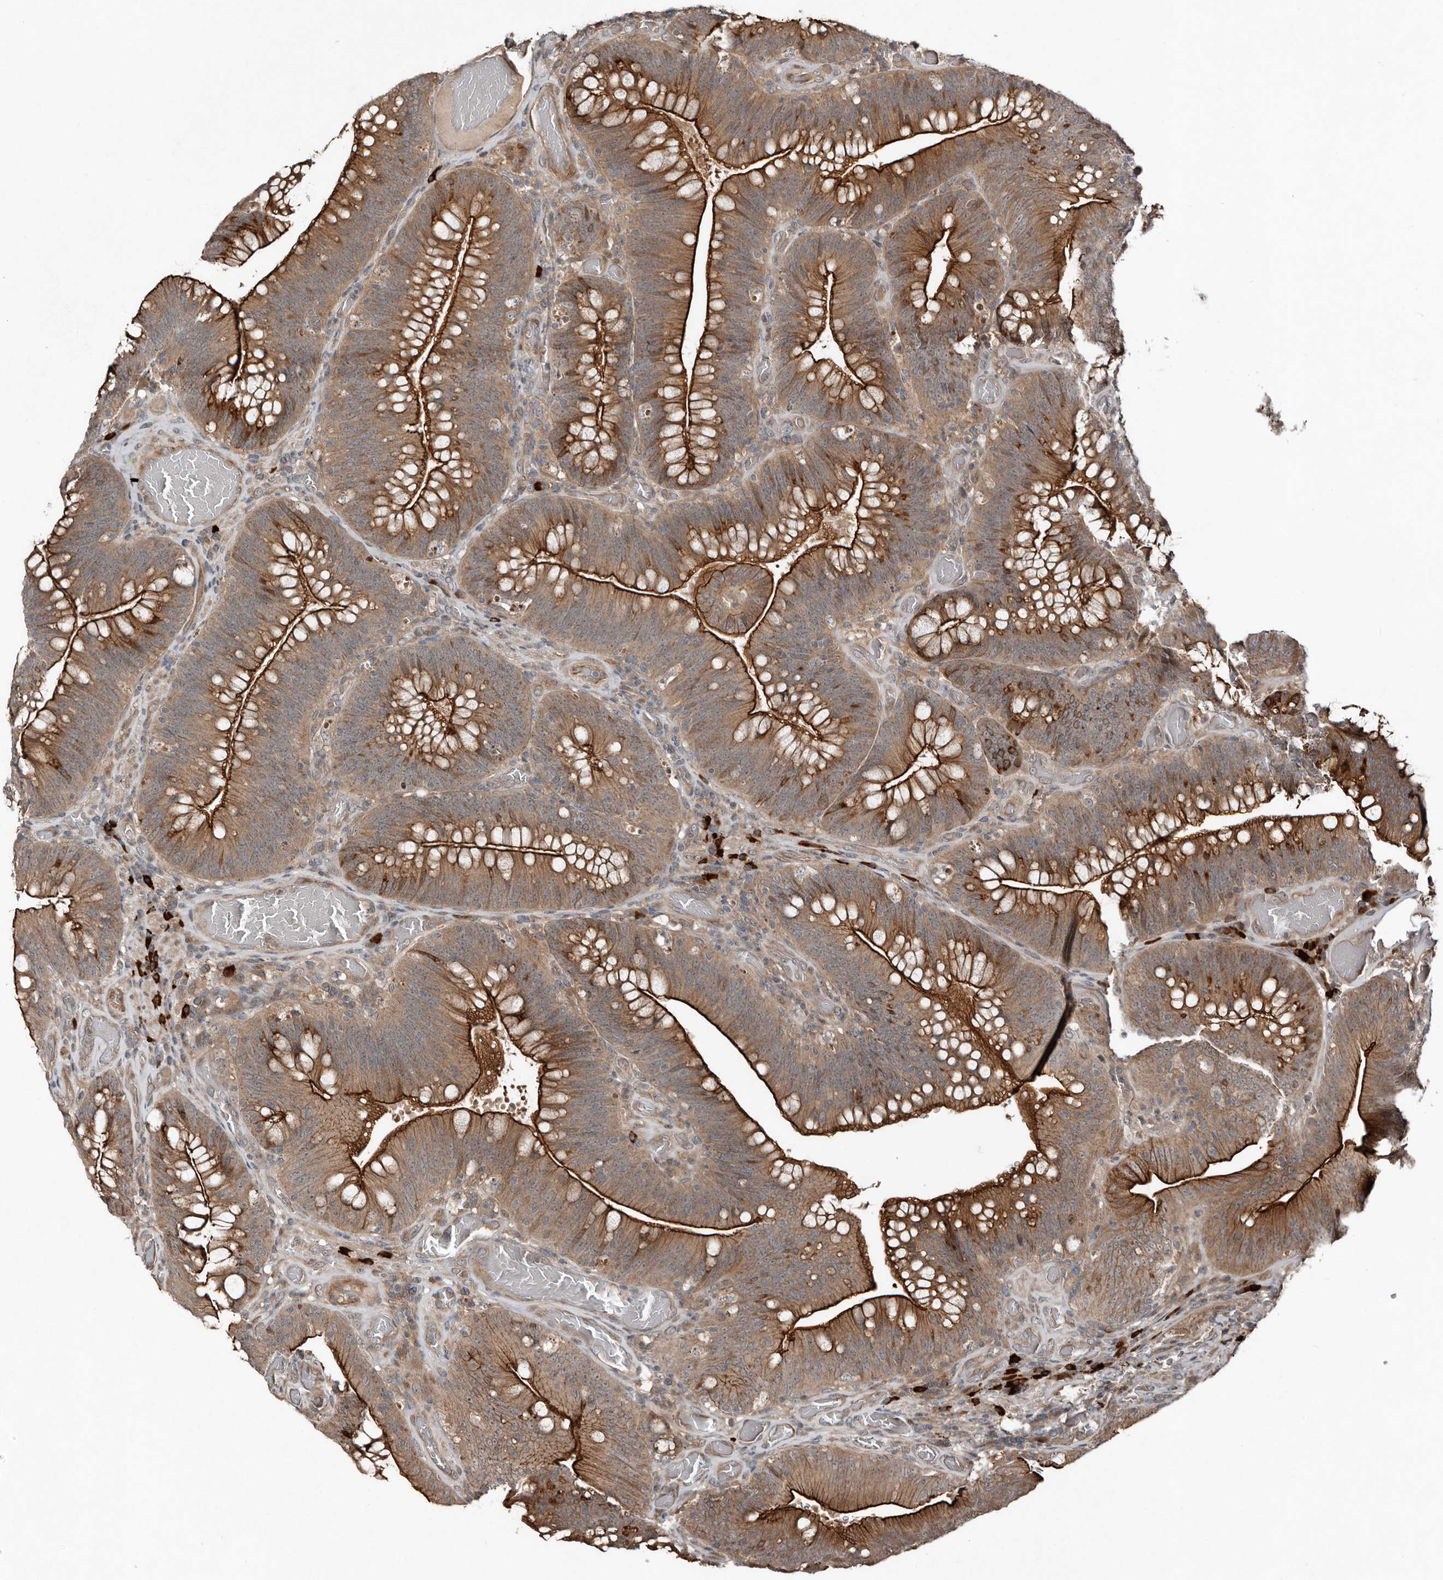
{"staining": {"intensity": "strong", "quantity": ">75%", "location": "cytoplasmic/membranous"}, "tissue": "colorectal cancer", "cell_type": "Tumor cells", "image_type": "cancer", "snomed": [{"axis": "morphology", "description": "Normal tissue, NOS"}, {"axis": "topography", "description": "Colon"}], "caption": "A photomicrograph of colorectal cancer stained for a protein shows strong cytoplasmic/membranous brown staining in tumor cells.", "gene": "TEAD3", "patient": {"sex": "female", "age": 82}}